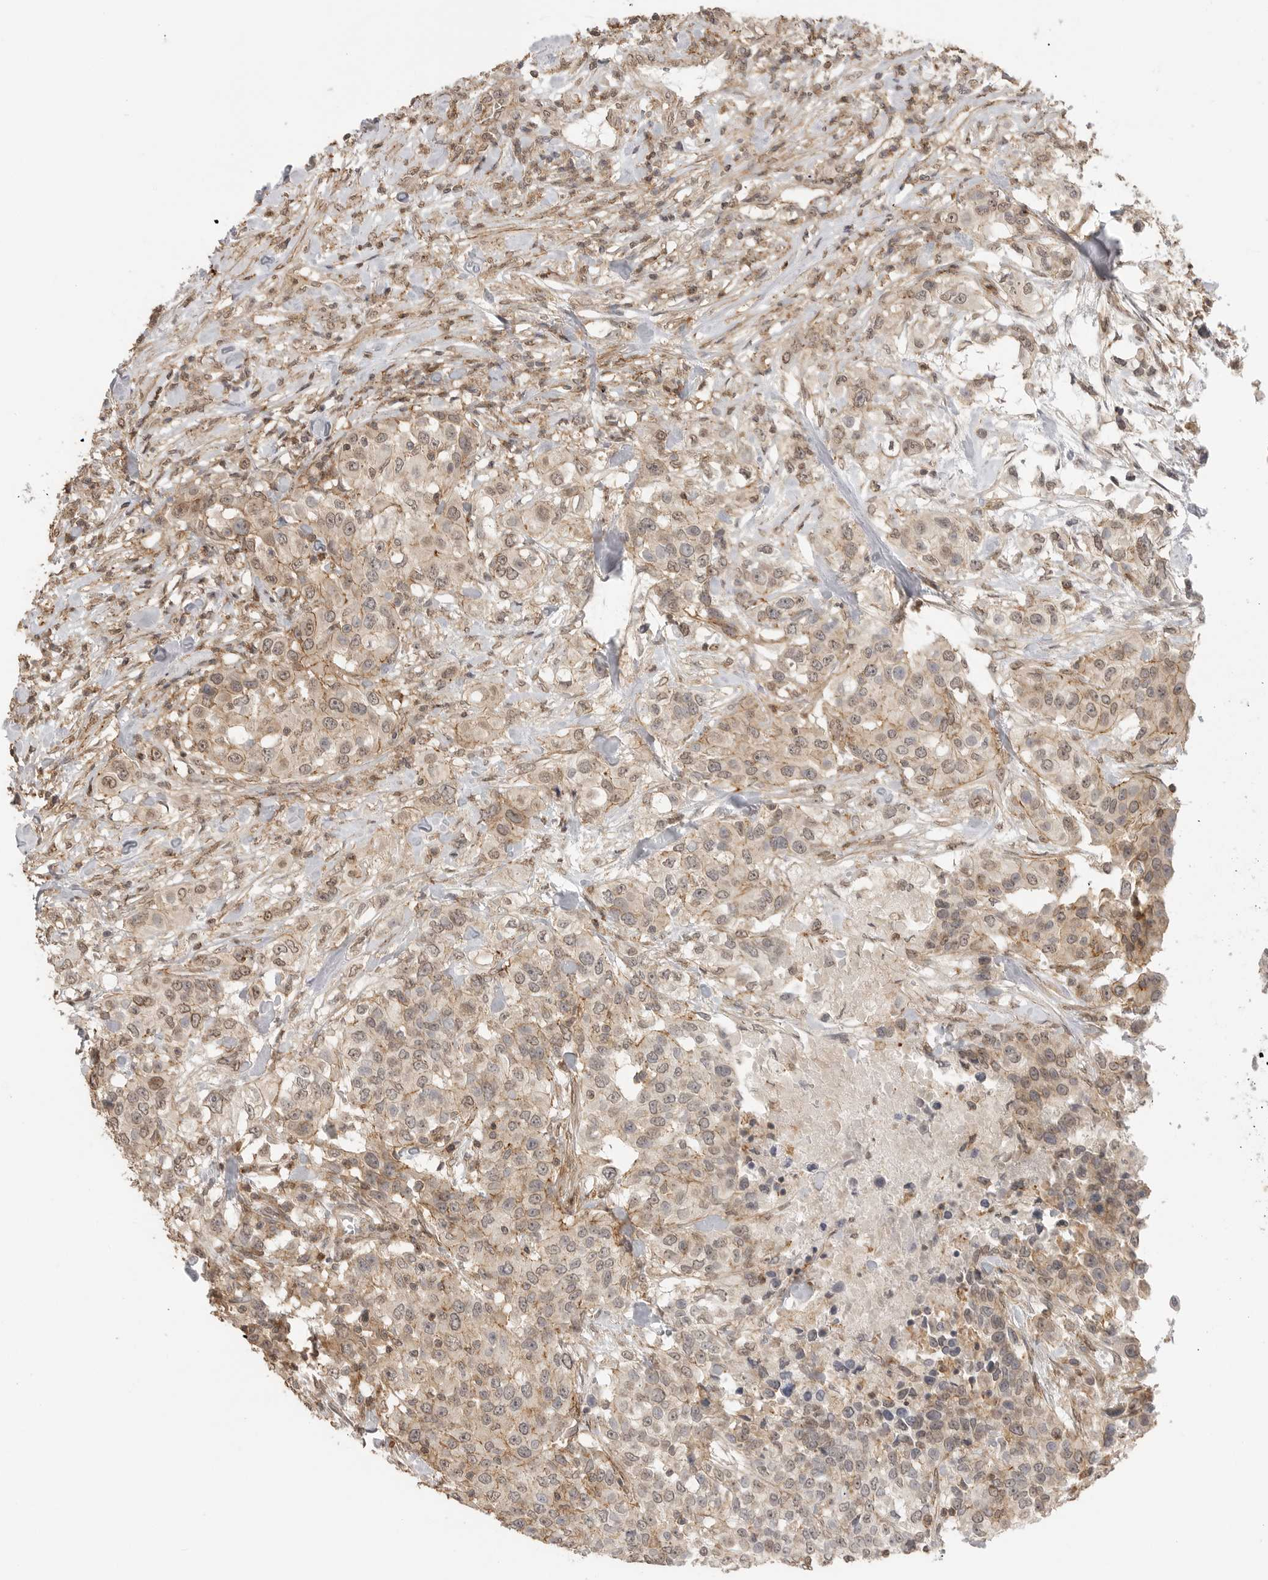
{"staining": {"intensity": "weak", "quantity": "25%-75%", "location": "cytoplasmic/membranous,nuclear"}, "tissue": "urothelial cancer", "cell_type": "Tumor cells", "image_type": "cancer", "snomed": [{"axis": "morphology", "description": "Urothelial carcinoma, High grade"}, {"axis": "topography", "description": "Urinary bladder"}], "caption": "Immunohistochemical staining of human urothelial cancer displays low levels of weak cytoplasmic/membranous and nuclear positivity in about 25%-75% of tumor cells.", "gene": "GPC2", "patient": {"sex": "female", "age": 80}}